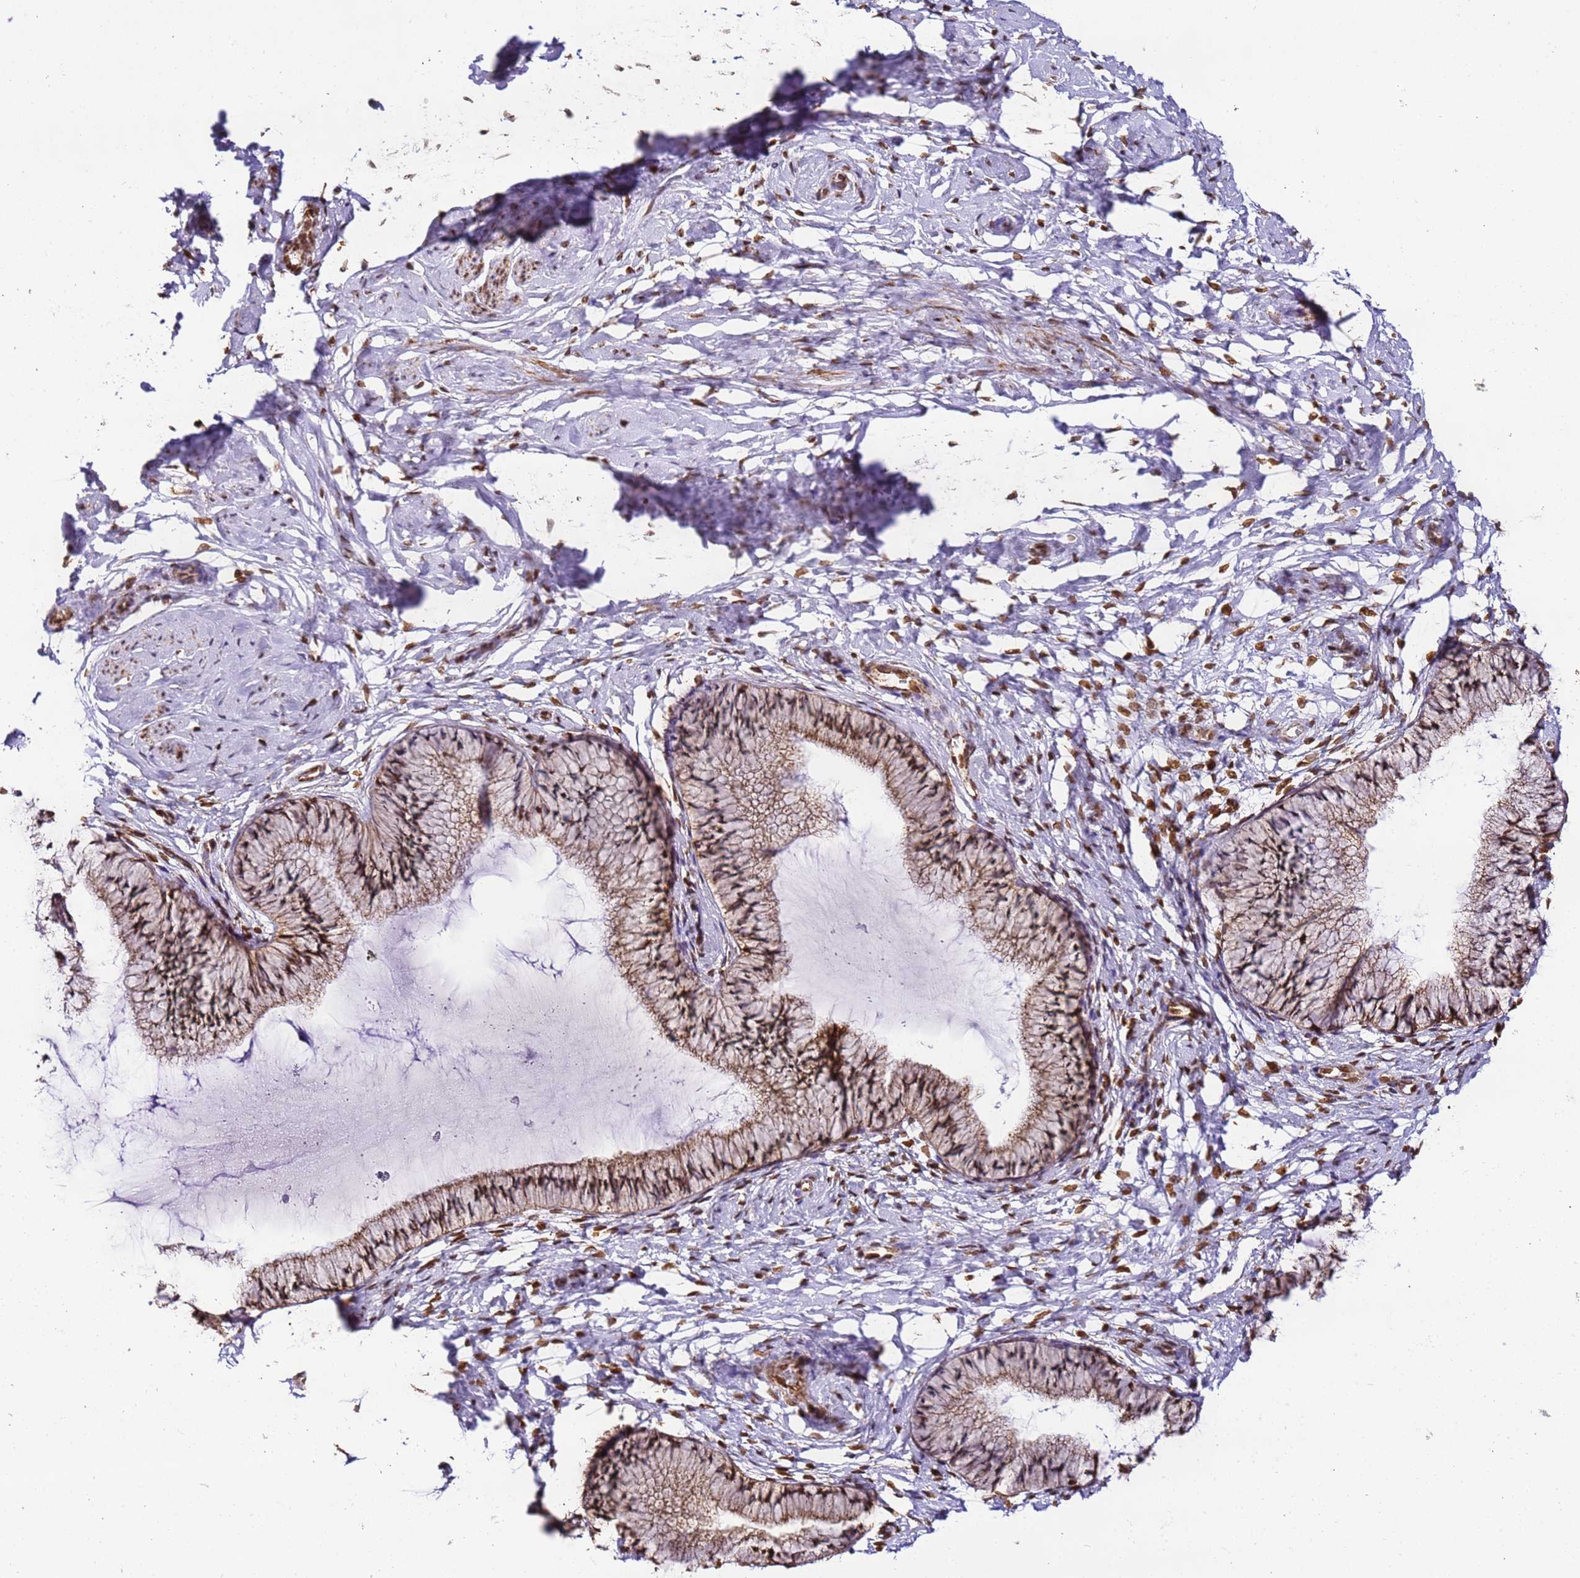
{"staining": {"intensity": "moderate", "quantity": "25%-75%", "location": "cytoplasmic/membranous"}, "tissue": "cervix", "cell_type": "Glandular cells", "image_type": "normal", "snomed": [{"axis": "morphology", "description": "Normal tissue, NOS"}, {"axis": "topography", "description": "Cervix"}], "caption": "Benign cervix displays moderate cytoplasmic/membranous positivity in approximately 25%-75% of glandular cells, visualized by immunohistochemistry.", "gene": "HSPE1", "patient": {"sex": "female", "age": 33}}